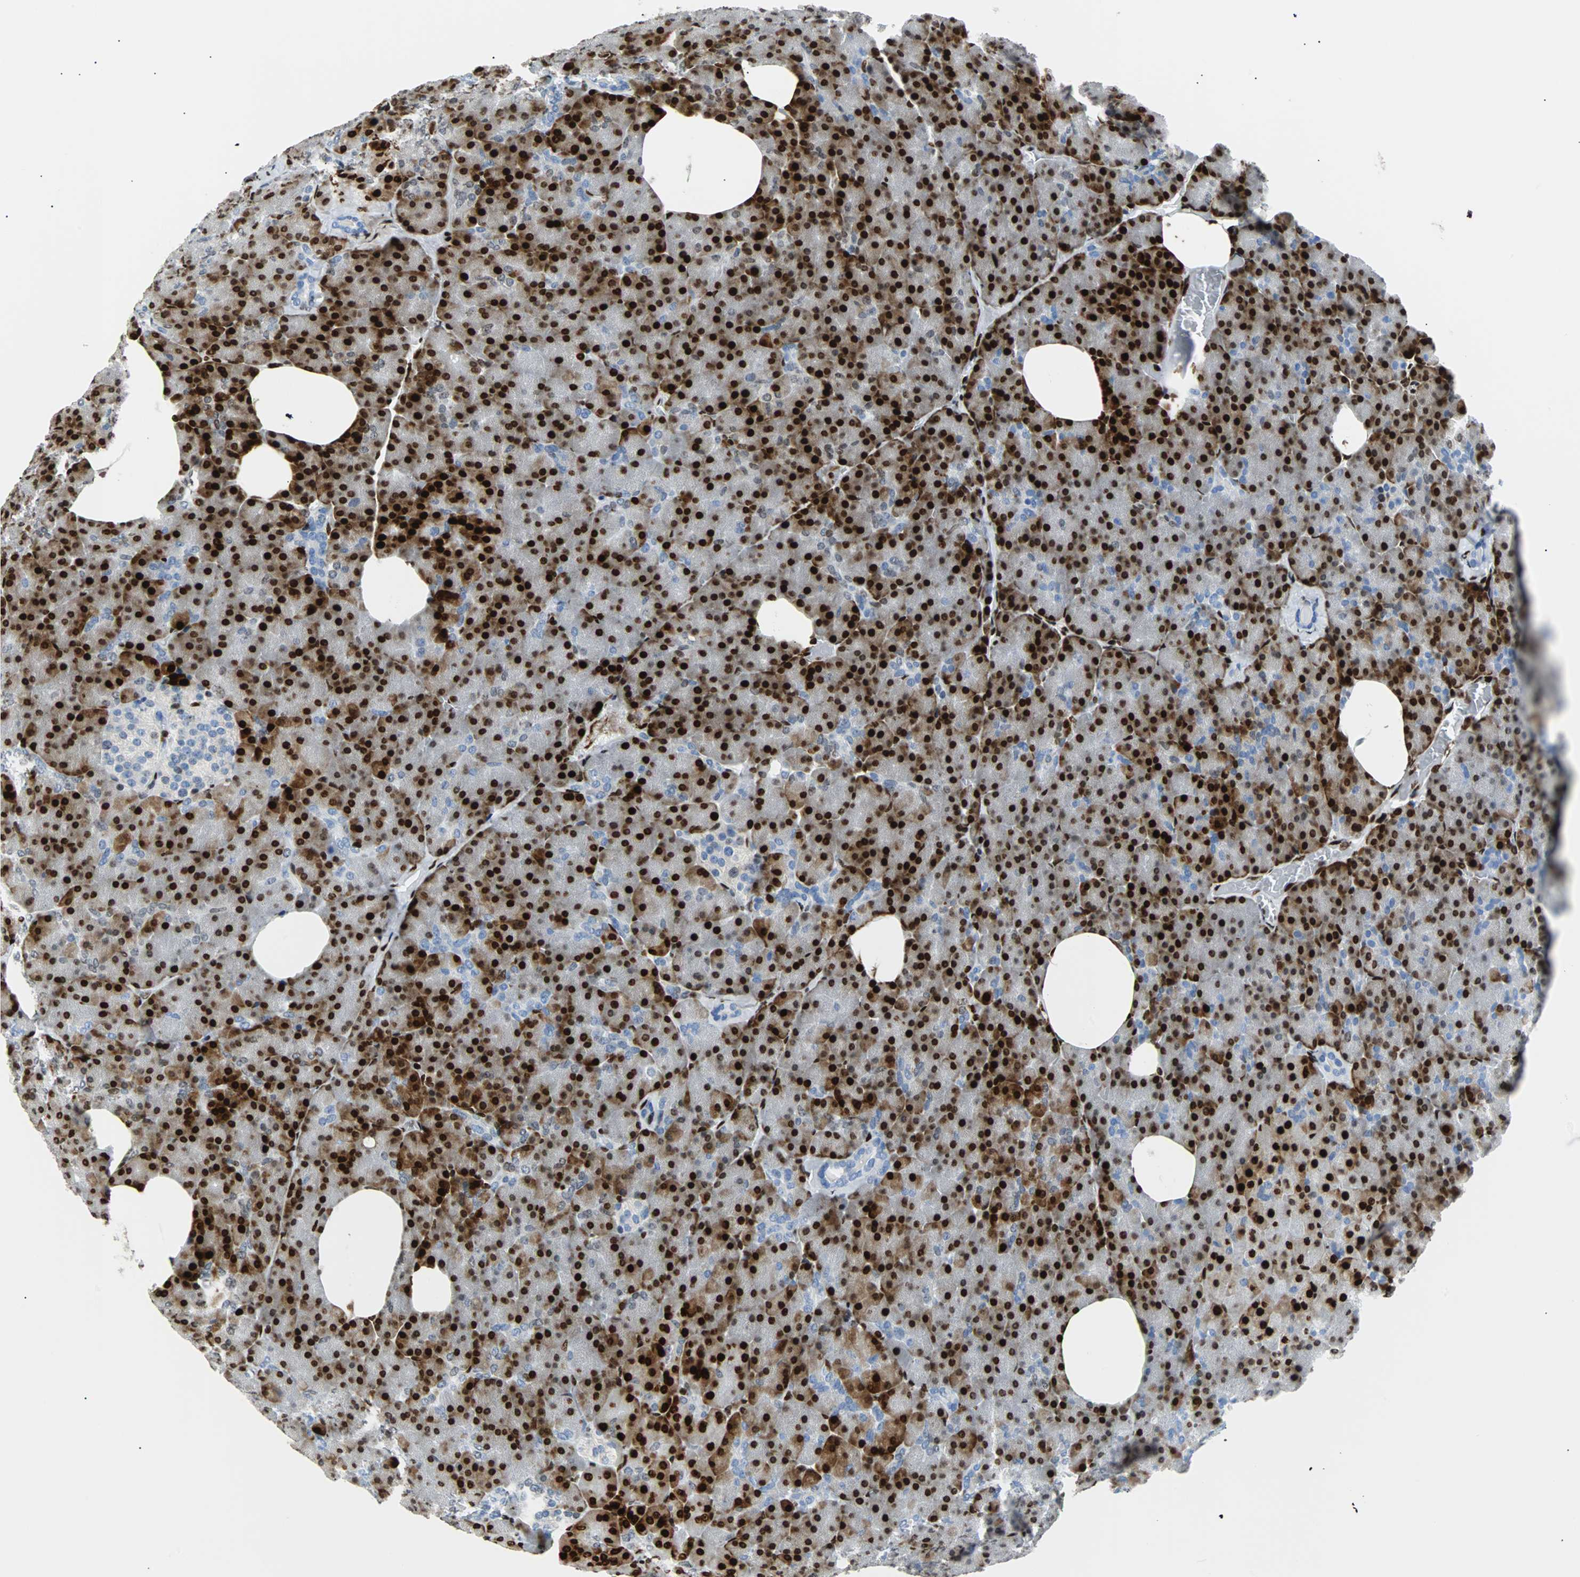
{"staining": {"intensity": "strong", "quantity": ">75%", "location": "nuclear"}, "tissue": "pancreas", "cell_type": "Exocrine glandular cells", "image_type": "normal", "snomed": [{"axis": "morphology", "description": "Normal tissue, NOS"}, {"axis": "topography", "description": "Pancreas"}], "caption": "Immunohistochemical staining of unremarkable human pancreas exhibits high levels of strong nuclear positivity in approximately >75% of exocrine glandular cells.", "gene": "ZNF131", "patient": {"sex": "female", "age": 35}}